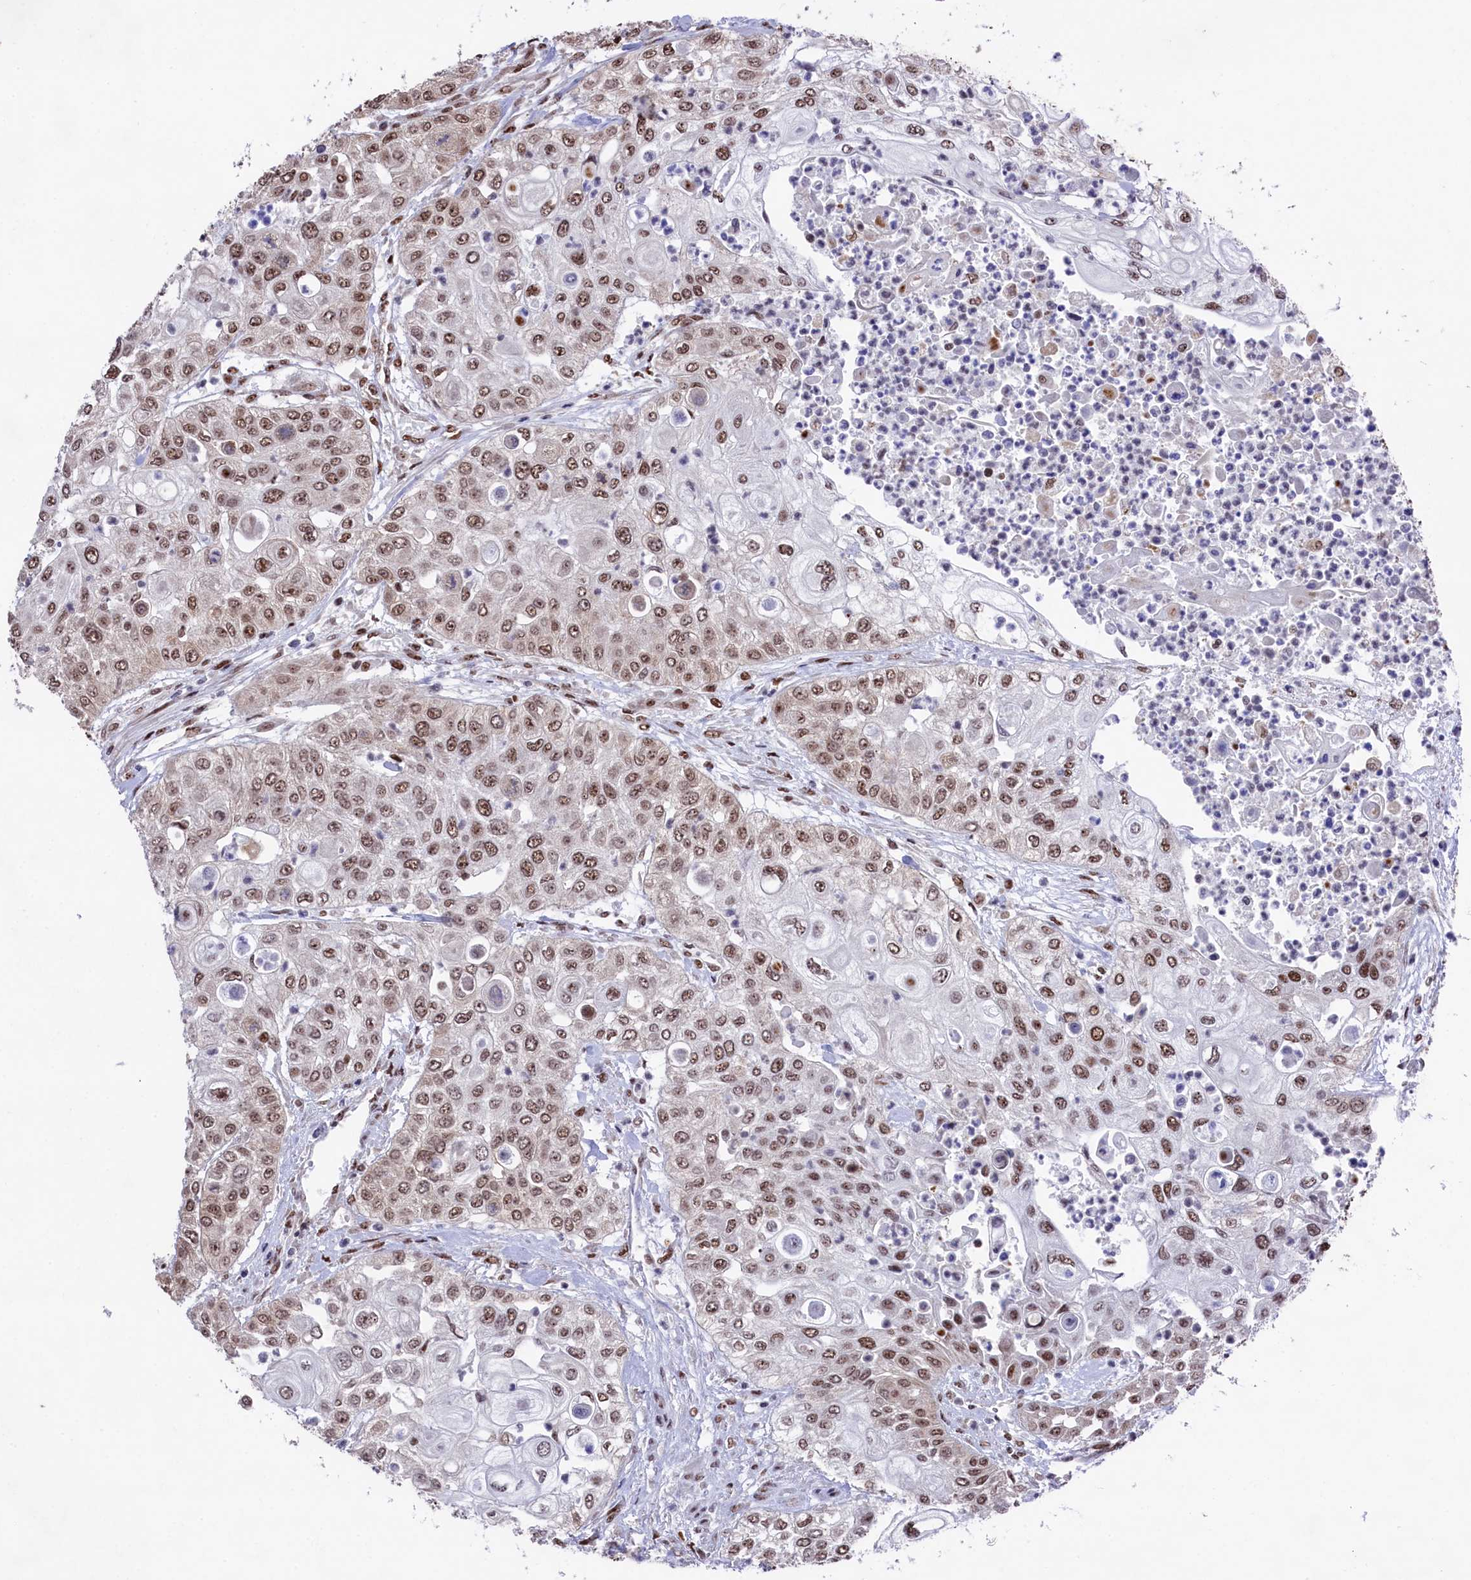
{"staining": {"intensity": "moderate", "quantity": ">75%", "location": "nuclear"}, "tissue": "urothelial cancer", "cell_type": "Tumor cells", "image_type": "cancer", "snomed": [{"axis": "morphology", "description": "Urothelial carcinoma, High grade"}, {"axis": "topography", "description": "Urinary bladder"}], "caption": "An image of human urothelial cancer stained for a protein exhibits moderate nuclear brown staining in tumor cells. The protein of interest is shown in brown color, while the nuclei are stained blue.", "gene": "PRPF31", "patient": {"sex": "female", "age": 79}}